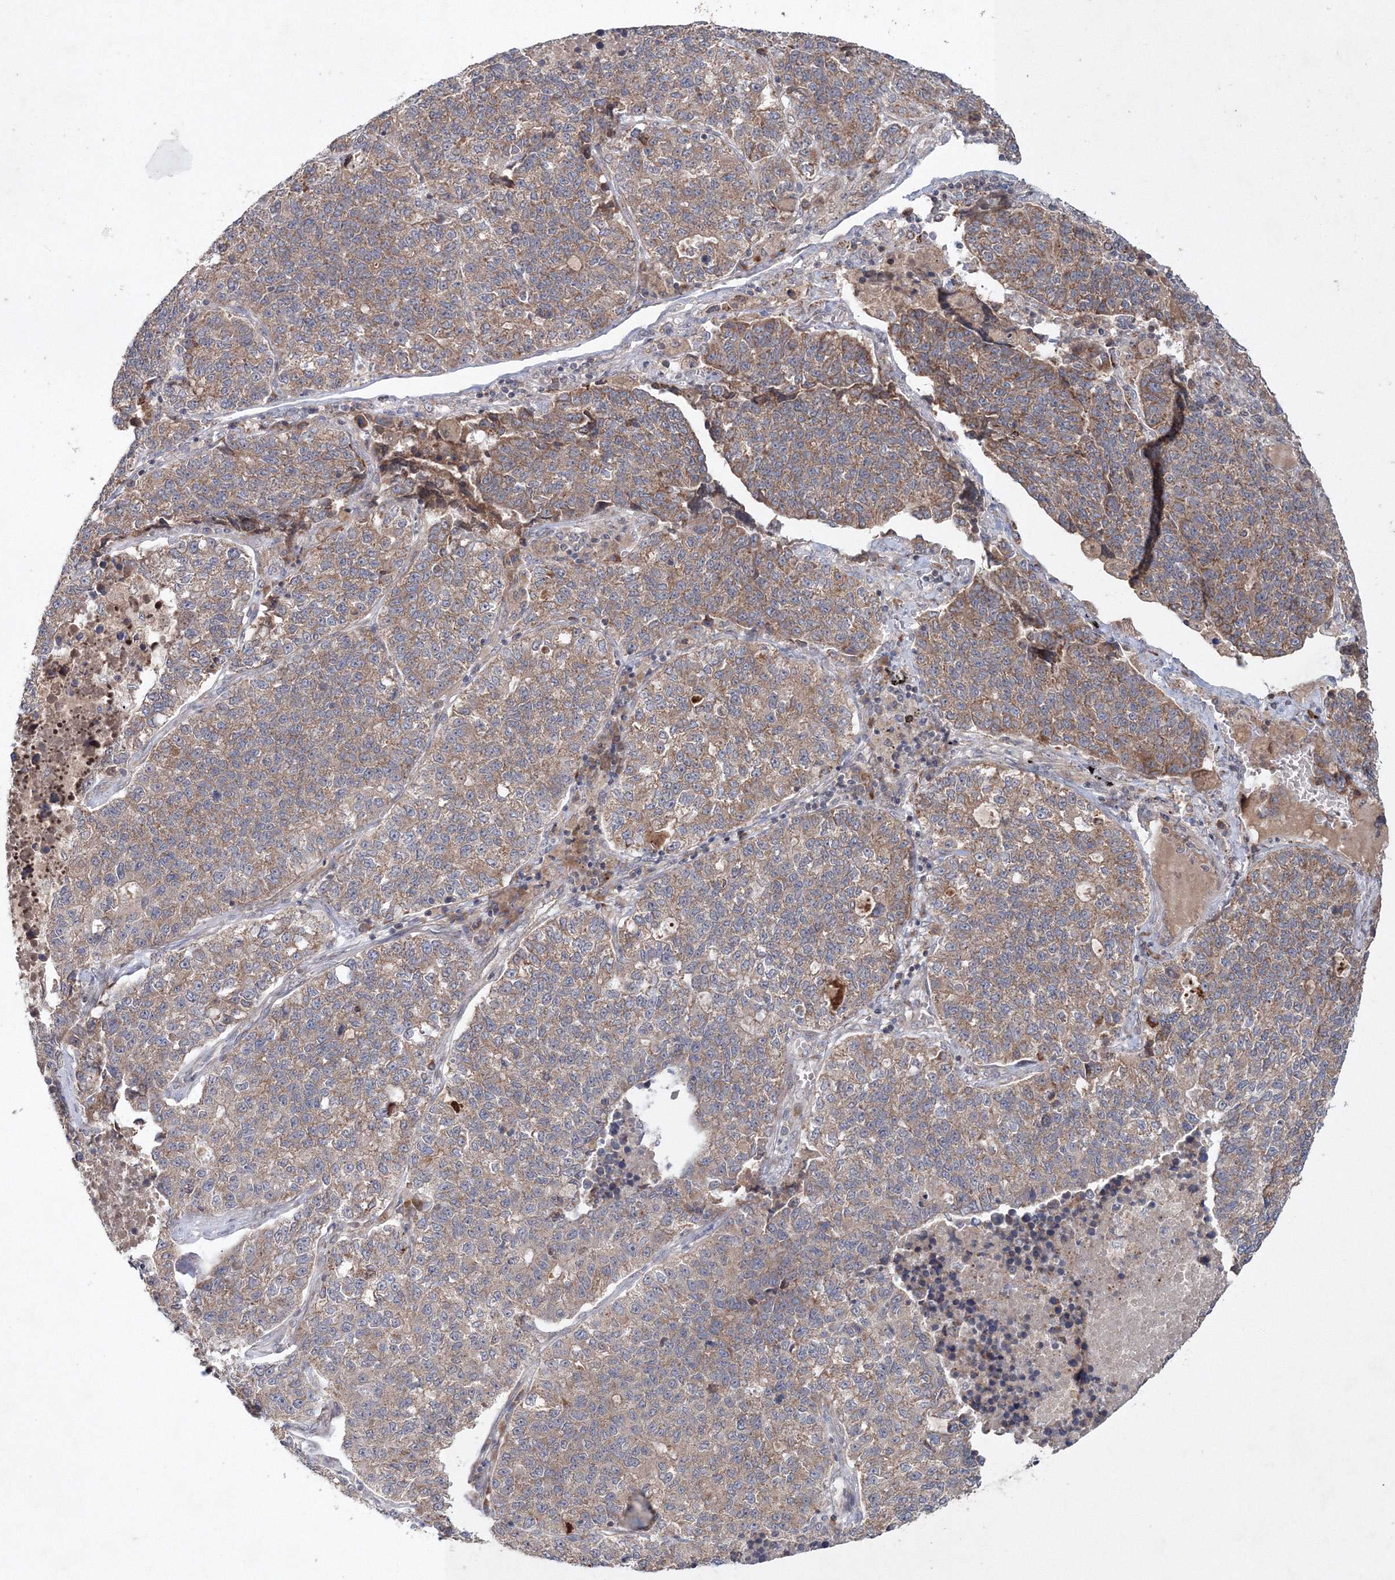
{"staining": {"intensity": "moderate", "quantity": "25%-75%", "location": "cytoplasmic/membranous"}, "tissue": "lung cancer", "cell_type": "Tumor cells", "image_type": "cancer", "snomed": [{"axis": "morphology", "description": "Adenocarcinoma, NOS"}, {"axis": "topography", "description": "Lung"}], "caption": "This is an image of IHC staining of adenocarcinoma (lung), which shows moderate staining in the cytoplasmic/membranous of tumor cells.", "gene": "NOA1", "patient": {"sex": "male", "age": 49}}